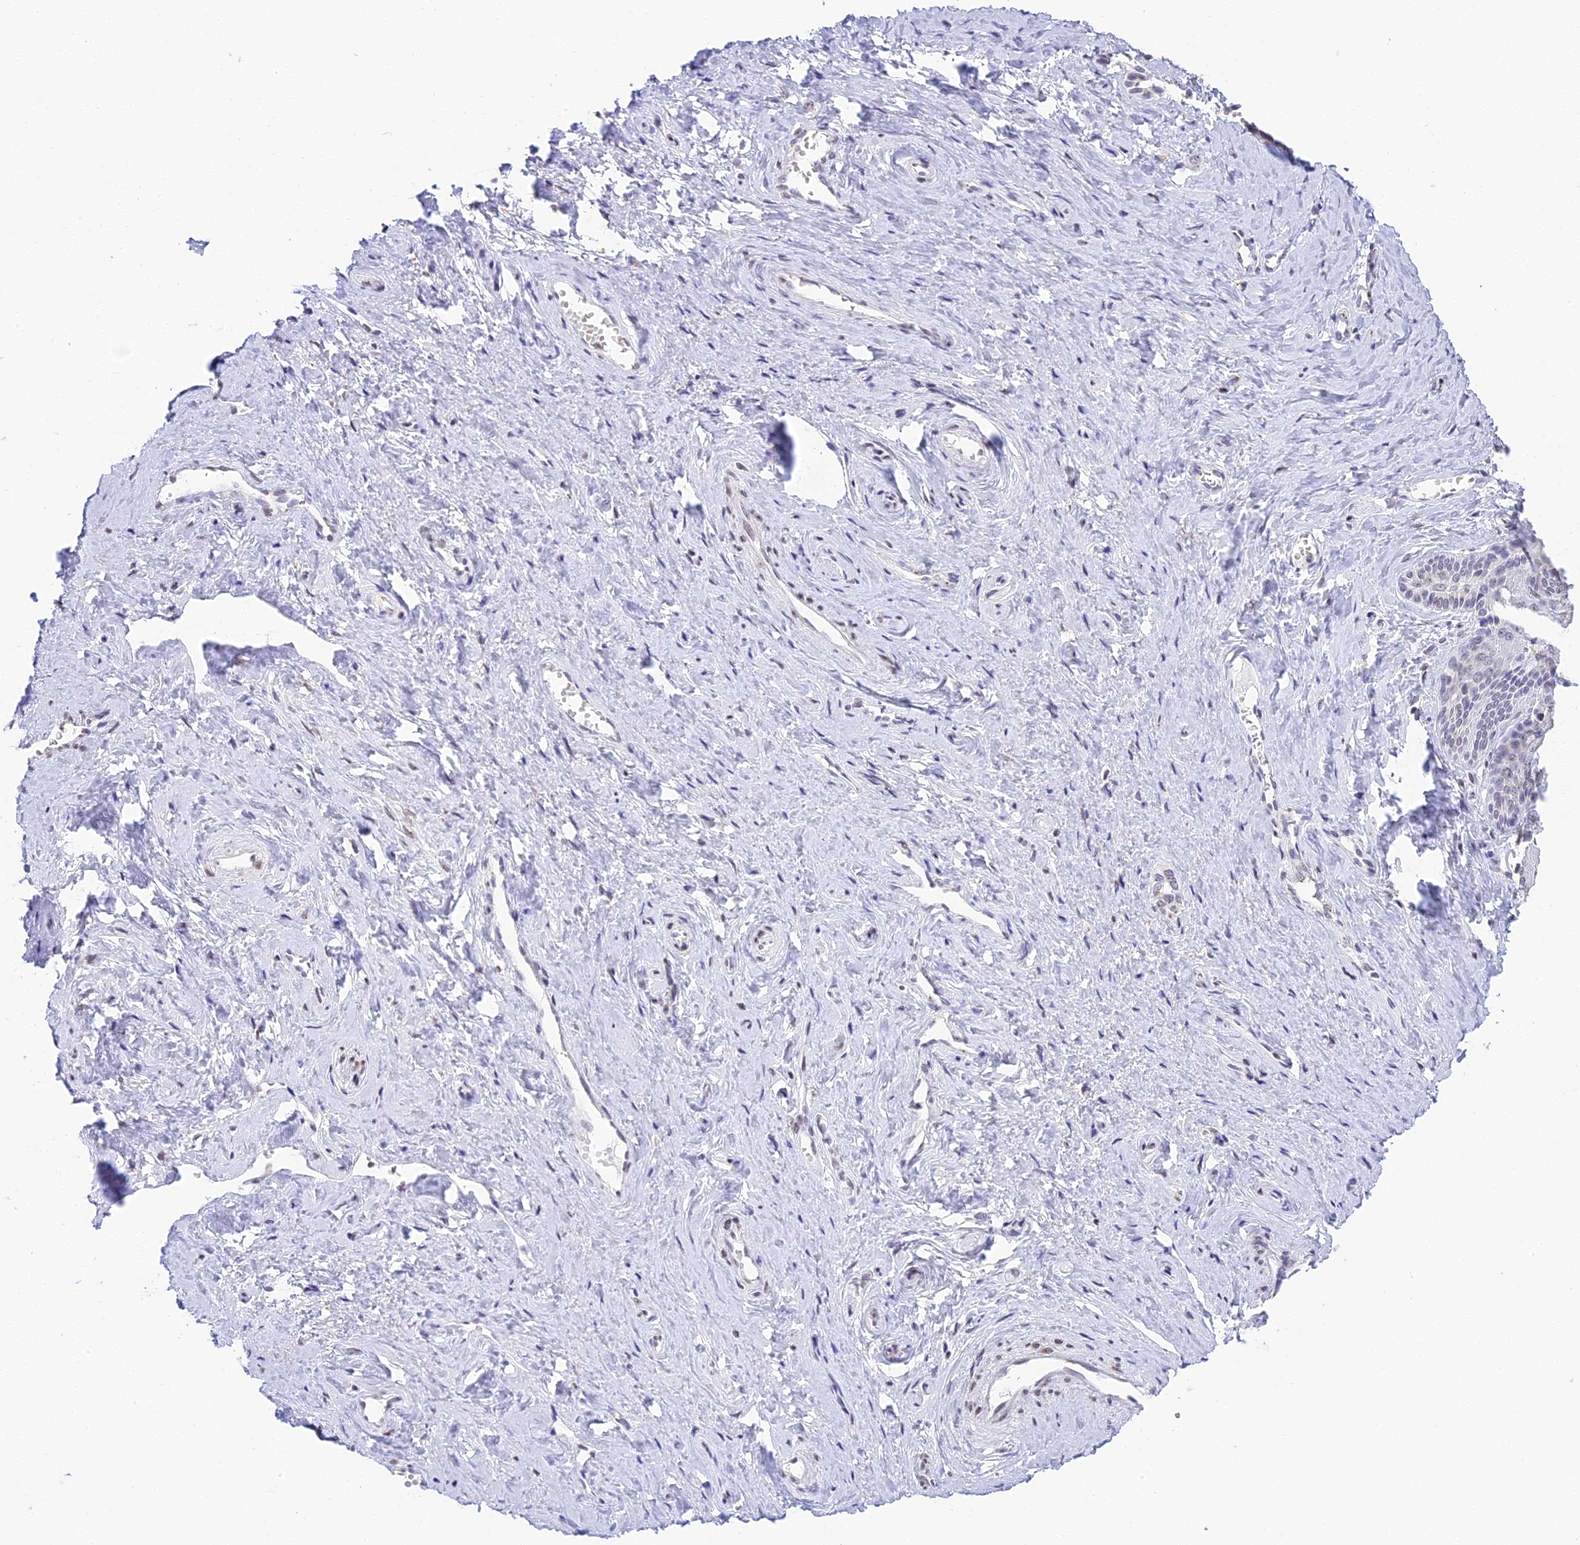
{"staining": {"intensity": "weak", "quantity": "25%-75%", "location": "nuclear"}, "tissue": "vagina", "cell_type": "Squamous epithelial cells", "image_type": "normal", "snomed": [{"axis": "morphology", "description": "Normal tissue, NOS"}, {"axis": "topography", "description": "Vagina"}, {"axis": "topography", "description": "Cervix"}], "caption": "Immunohistochemical staining of normal vagina exhibits low levels of weak nuclear staining in approximately 25%-75% of squamous epithelial cells. The staining was performed using DAB to visualize the protein expression in brown, while the nuclei were stained in blue with hematoxylin (Magnification: 20x).", "gene": "HEATR5B", "patient": {"sex": "female", "age": 40}}